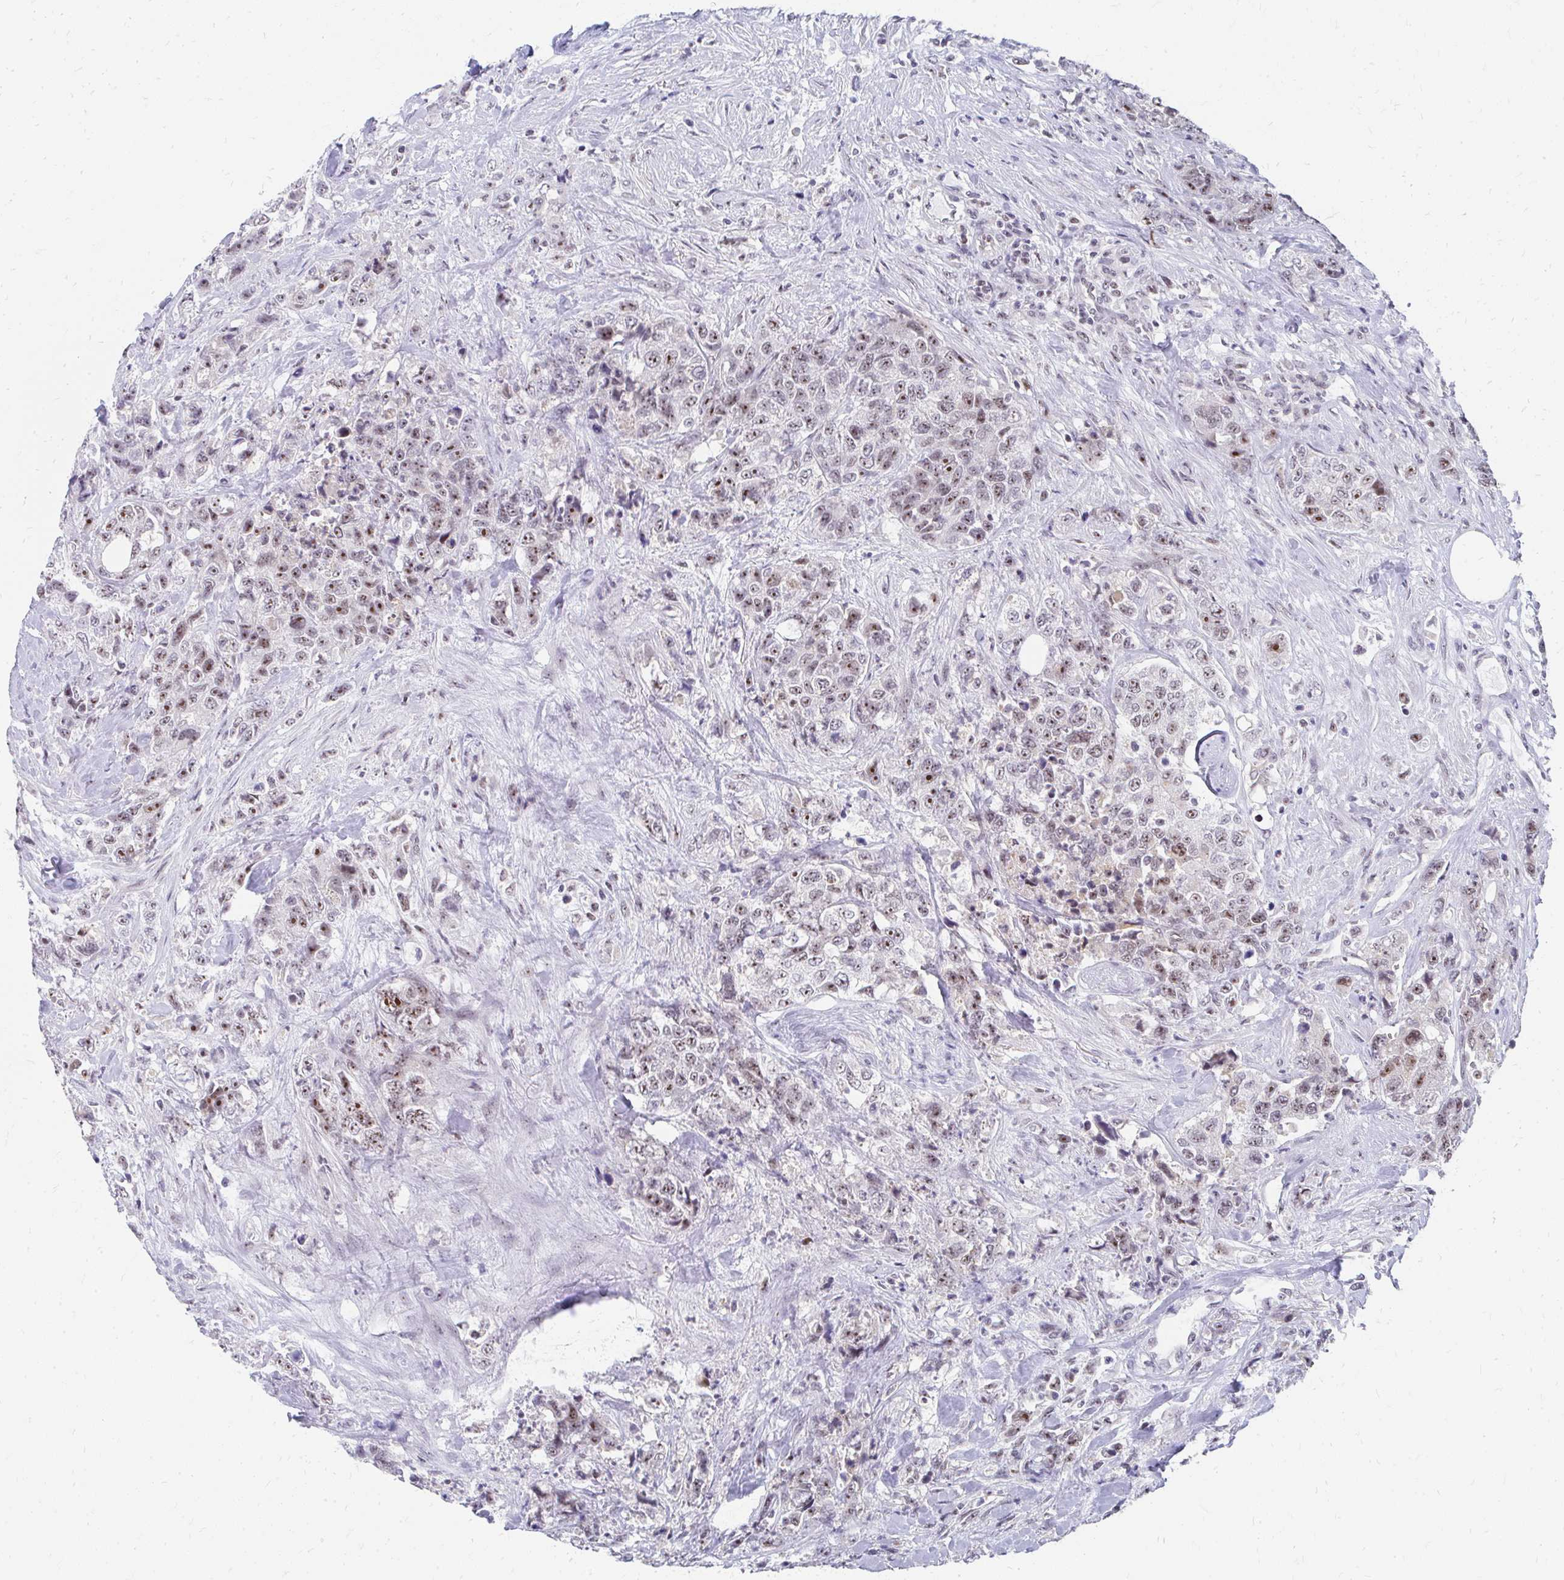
{"staining": {"intensity": "moderate", "quantity": ">75%", "location": "nuclear"}, "tissue": "urothelial cancer", "cell_type": "Tumor cells", "image_type": "cancer", "snomed": [{"axis": "morphology", "description": "Urothelial carcinoma, High grade"}, {"axis": "topography", "description": "Urinary bladder"}], "caption": "High-magnification brightfield microscopy of urothelial cancer stained with DAB (brown) and counterstained with hematoxylin (blue). tumor cells exhibit moderate nuclear positivity is identified in about>75% of cells.", "gene": "GTF2H1", "patient": {"sex": "female", "age": 78}}